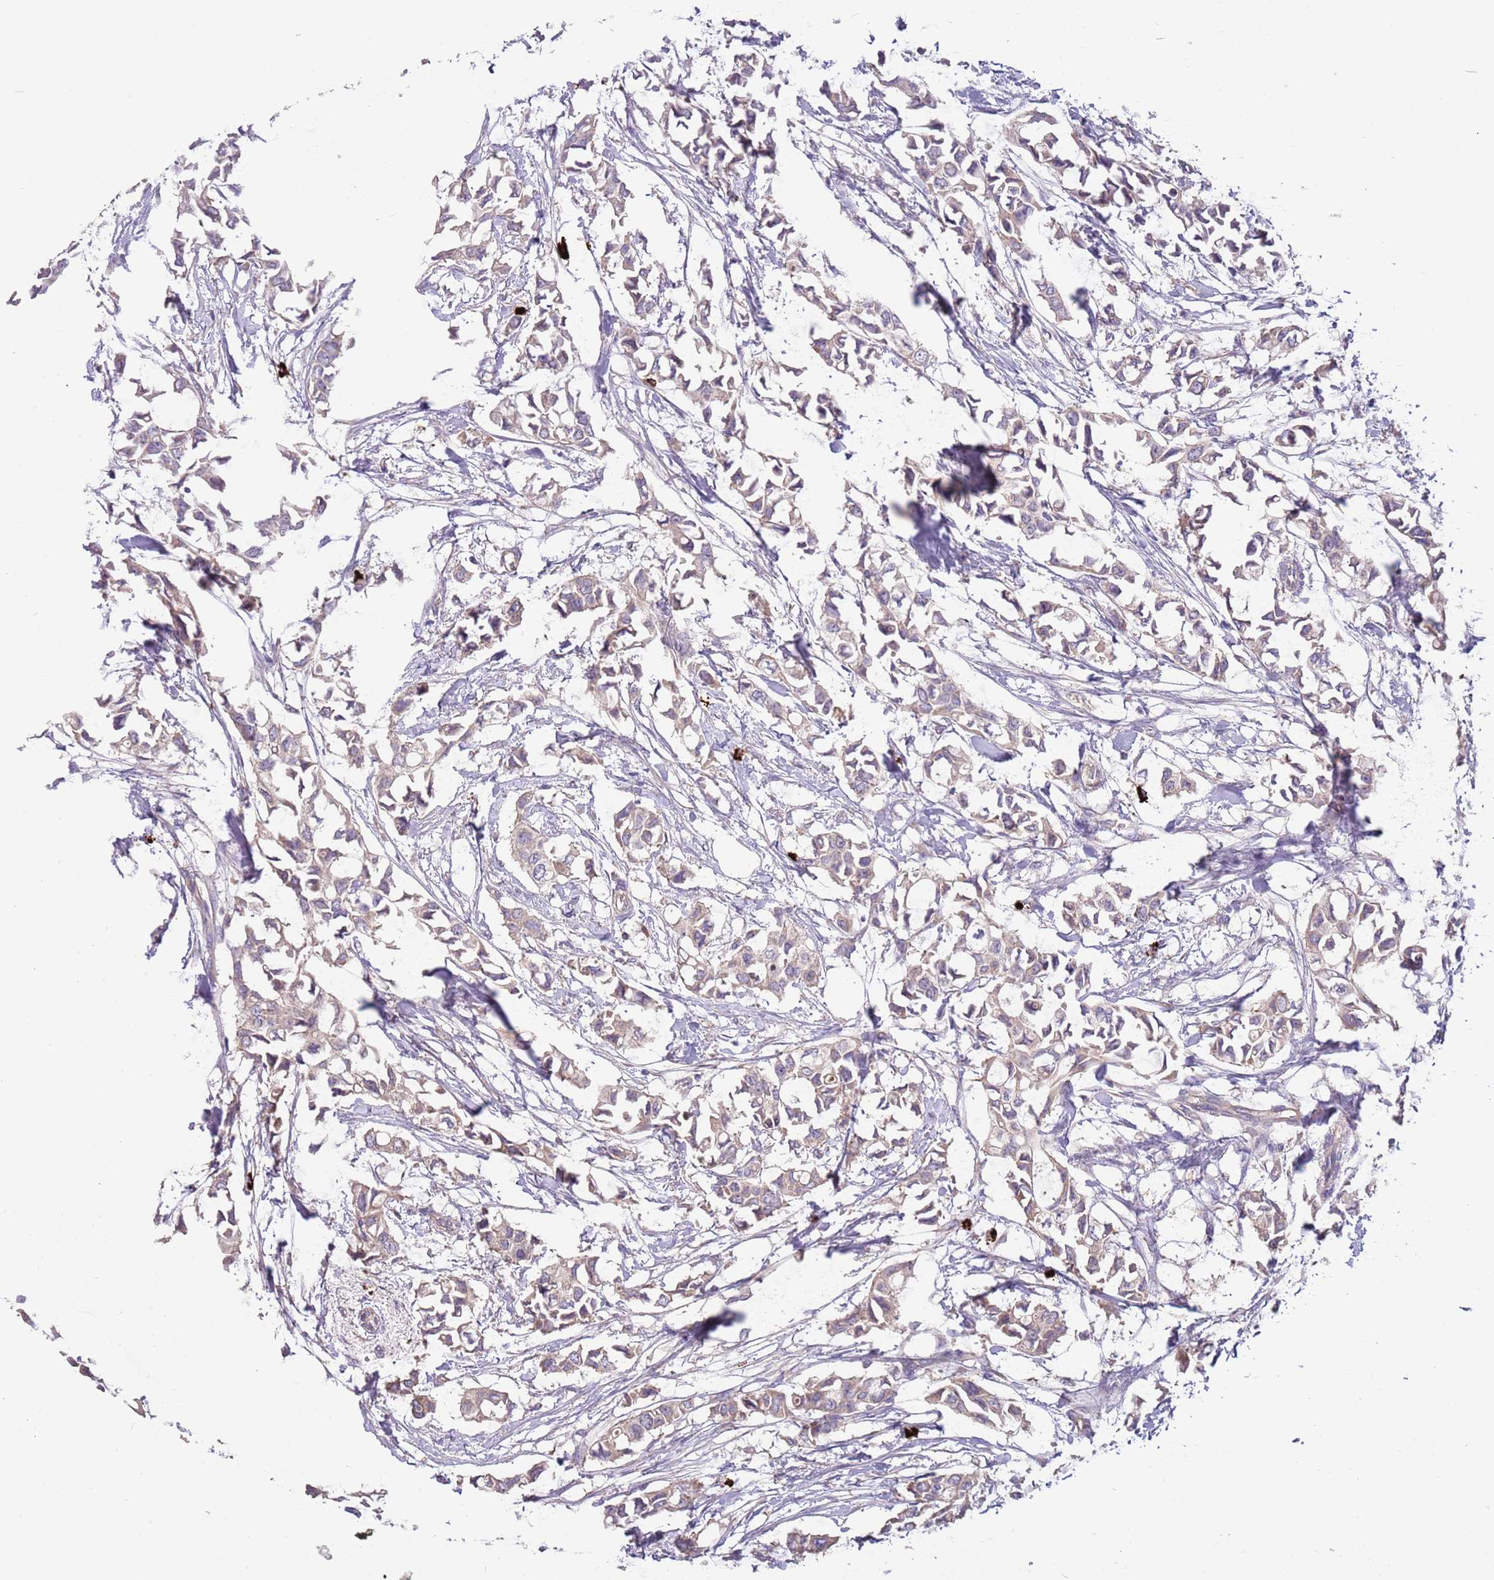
{"staining": {"intensity": "weak", "quantity": ">75%", "location": "cytoplasmic/membranous"}, "tissue": "breast cancer", "cell_type": "Tumor cells", "image_type": "cancer", "snomed": [{"axis": "morphology", "description": "Duct carcinoma"}, {"axis": "topography", "description": "Breast"}], "caption": "Immunohistochemical staining of human breast infiltrating ductal carcinoma shows weak cytoplasmic/membranous protein expression in about >75% of tumor cells.", "gene": "TRMO", "patient": {"sex": "female", "age": 41}}